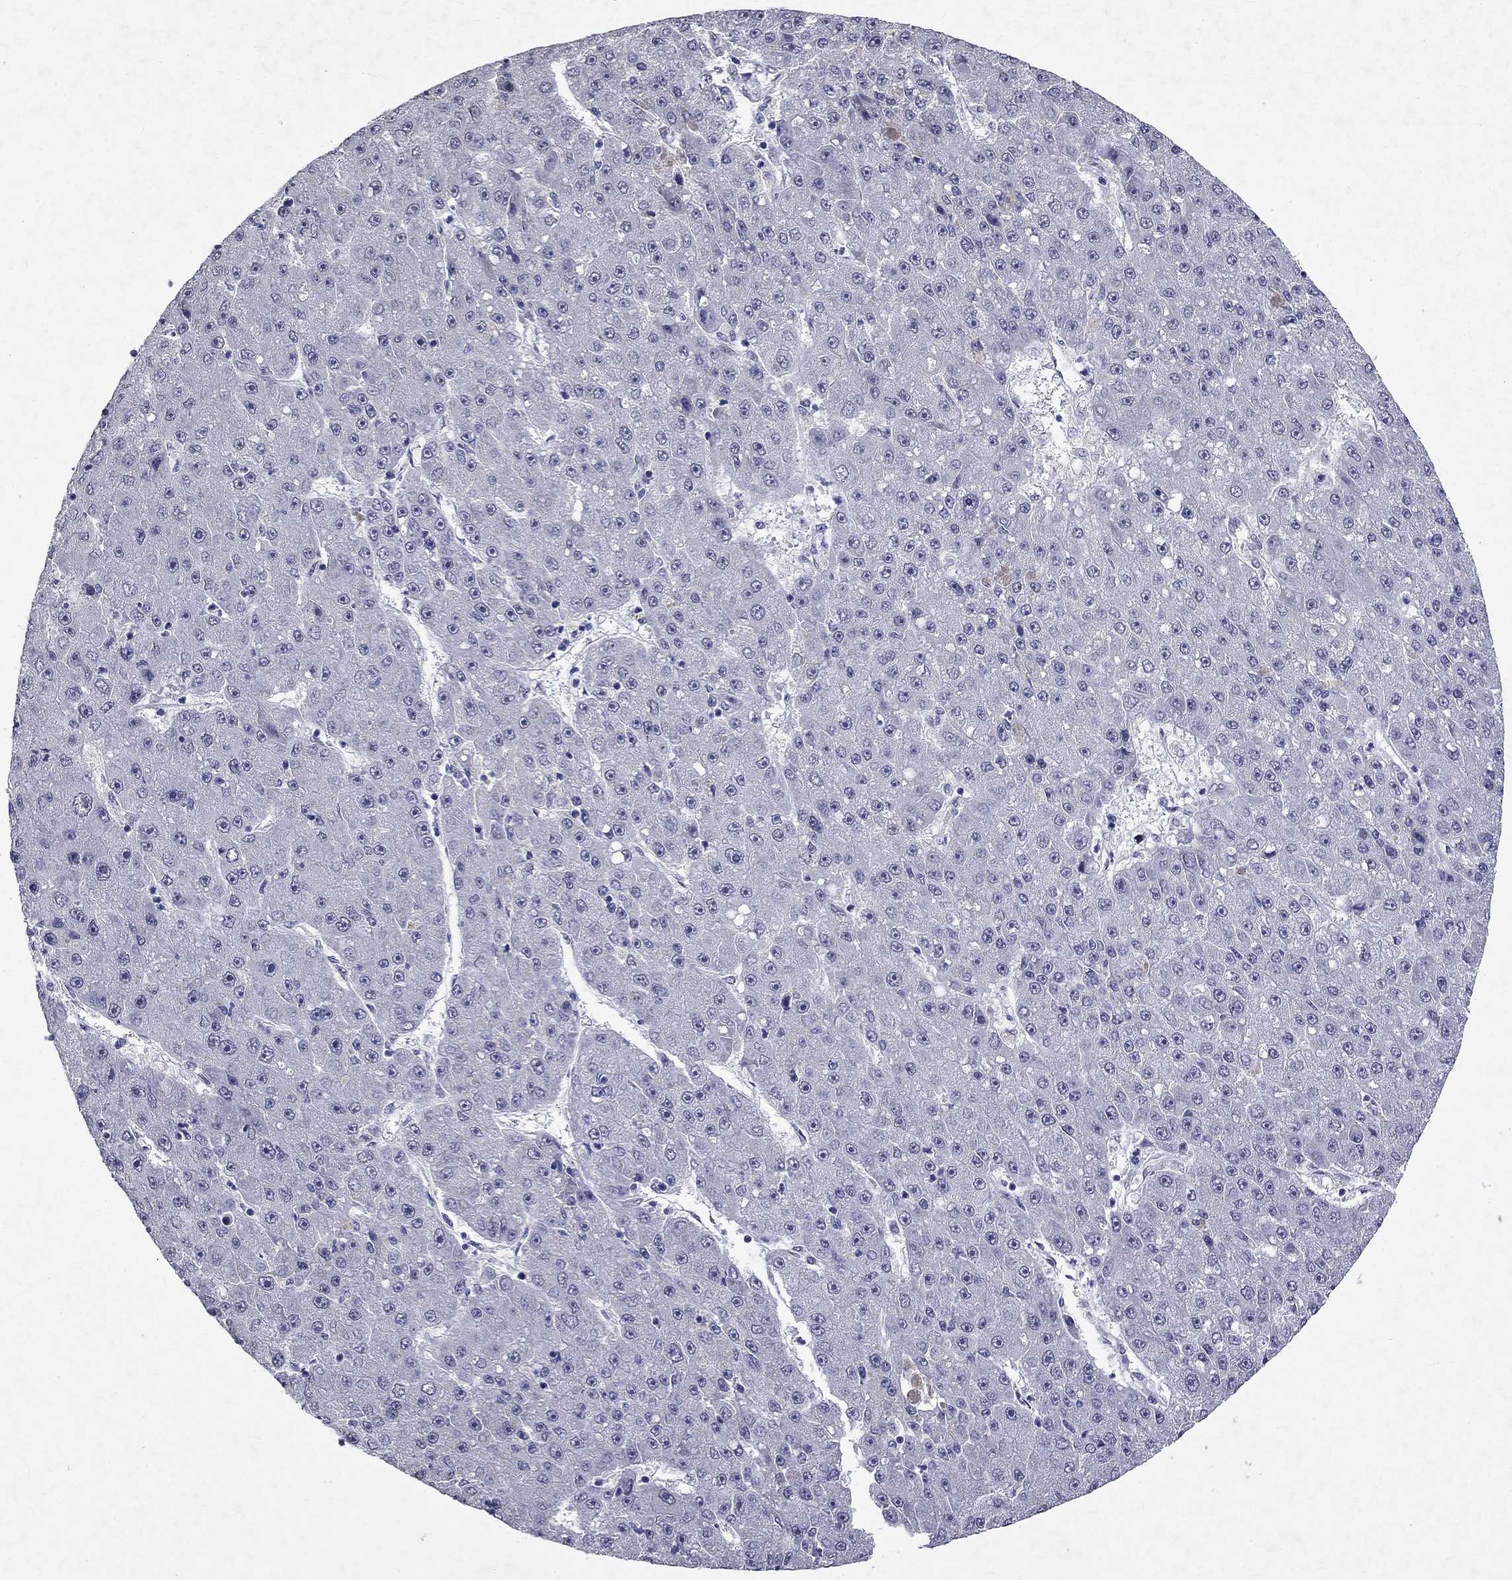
{"staining": {"intensity": "negative", "quantity": "none", "location": "none"}, "tissue": "liver cancer", "cell_type": "Tumor cells", "image_type": "cancer", "snomed": [{"axis": "morphology", "description": "Carcinoma, Hepatocellular, NOS"}, {"axis": "topography", "description": "Liver"}], "caption": "Hepatocellular carcinoma (liver) was stained to show a protein in brown. There is no significant staining in tumor cells.", "gene": "RBFOX1", "patient": {"sex": "male", "age": 67}}